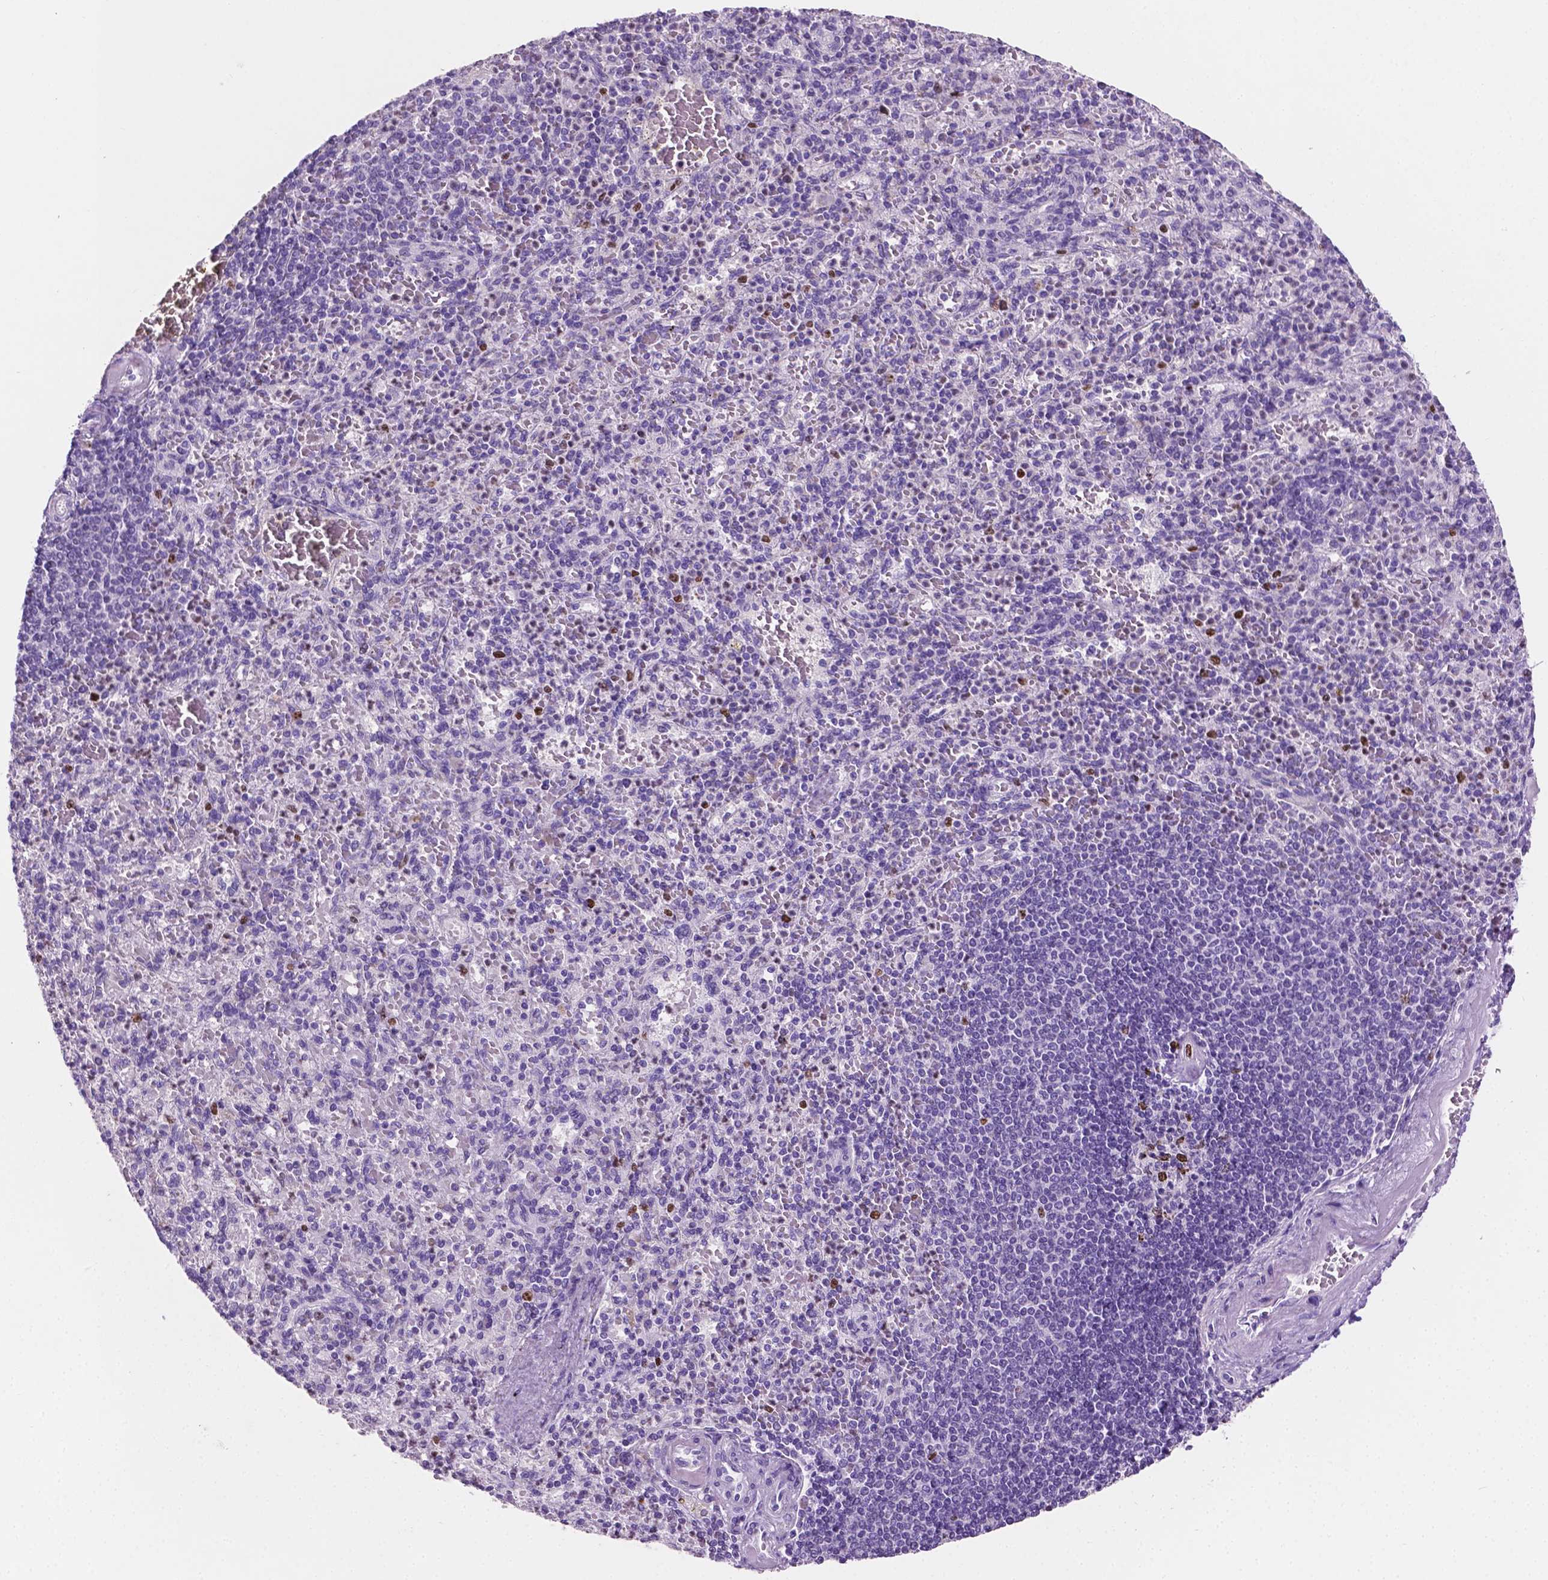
{"staining": {"intensity": "strong", "quantity": "<25%", "location": "nuclear"}, "tissue": "spleen", "cell_type": "Cells in red pulp", "image_type": "normal", "snomed": [{"axis": "morphology", "description": "Normal tissue, NOS"}, {"axis": "topography", "description": "Spleen"}], "caption": "A brown stain shows strong nuclear expression of a protein in cells in red pulp of normal human spleen.", "gene": "SIAH2", "patient": {"sex": "female", "age": 74}}